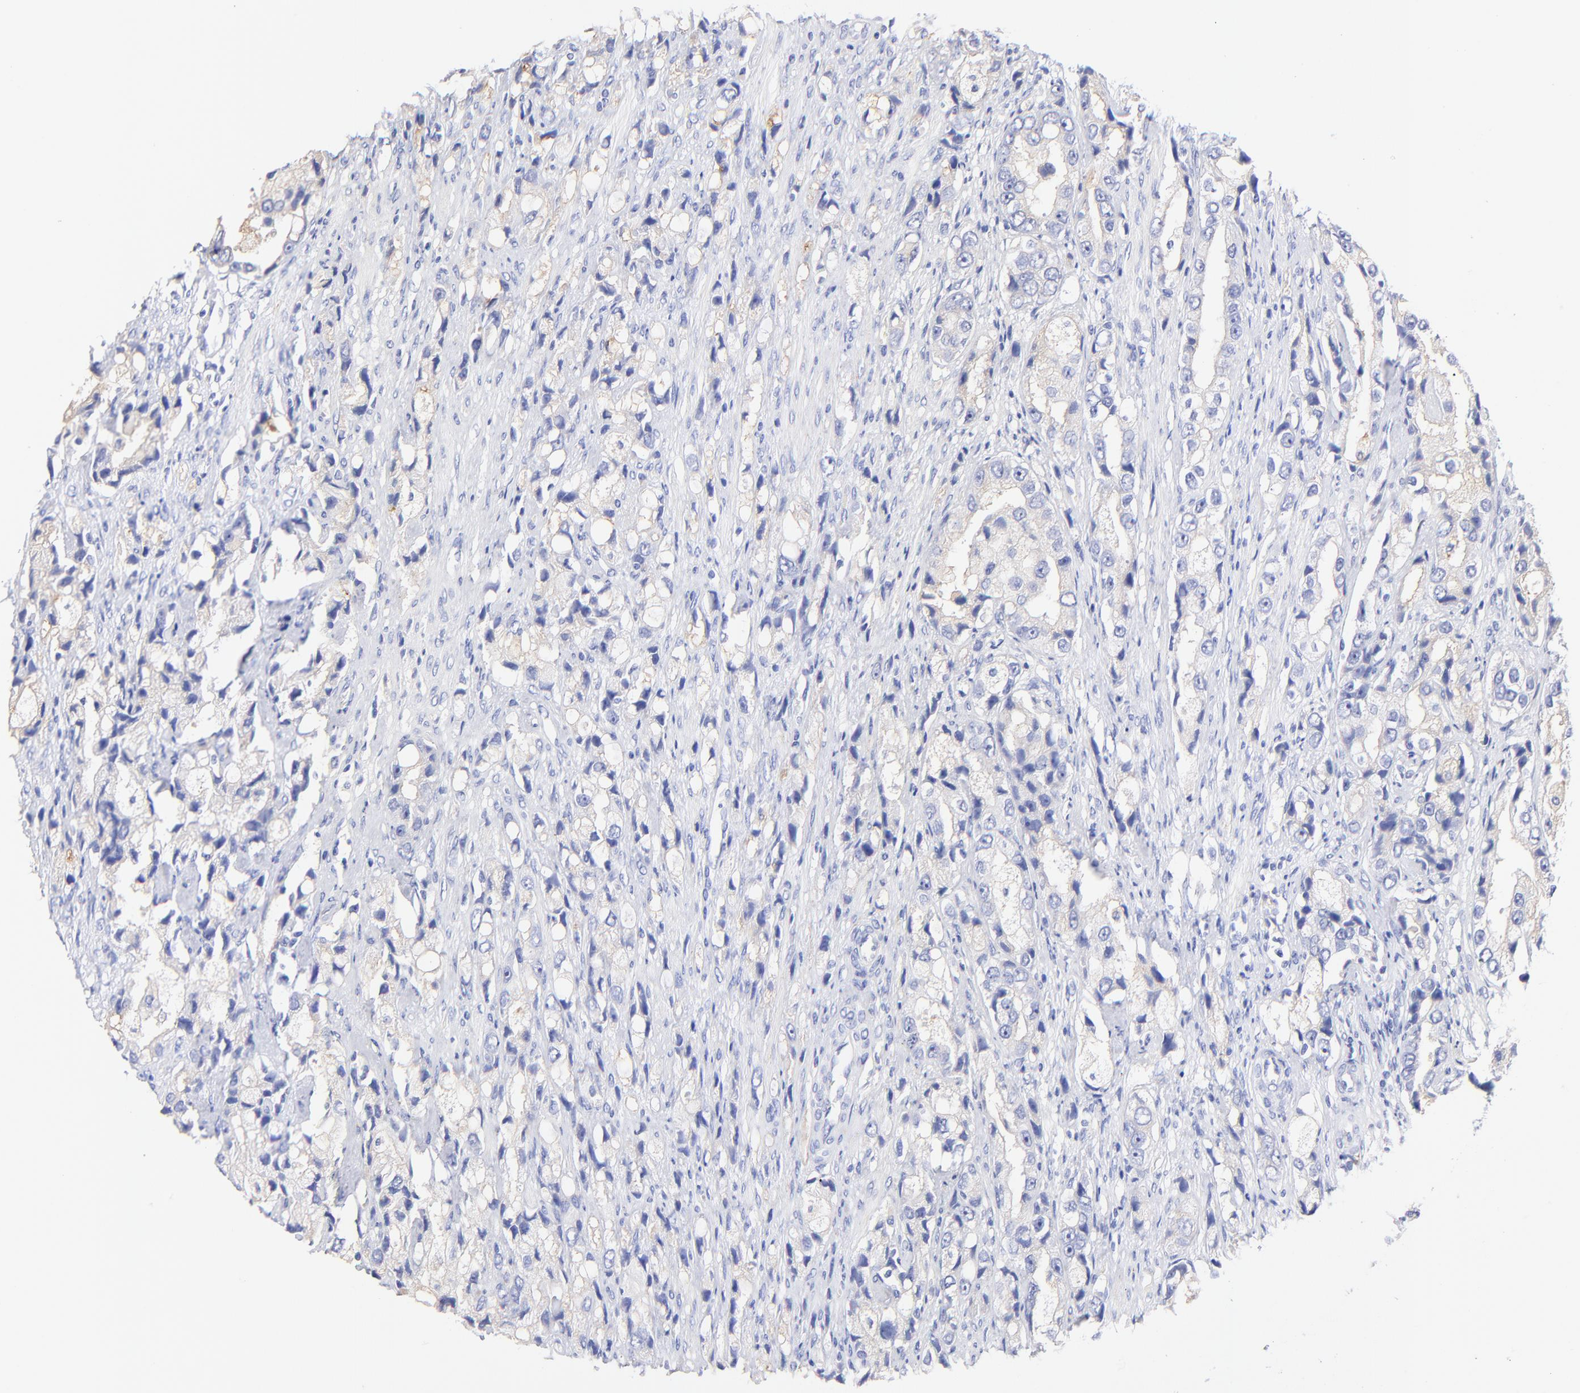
{"staining": {"intensity": "weak", "quantity": "25%-75%", "location": "cytoplasmic/membranous"}, "tissue": "prostate cancer", "cell_type": "Tumor cells", "image_type": "cancer", "snomed": [{"axis": "morphology", "description": "Adenocarcinoma, High grade"}, {"axis": "topography", "description": "Prostate"}], "caption": "This micrograph displays prostate cancer stained with IHC to label a protein in brown. The cytoplasmic/membranous of tumor cells show weak positivity for the protein. Nuclei are counter-stained blue.", "gene": "RAB3A", "patient": {"sex": "male", "age": 63}}